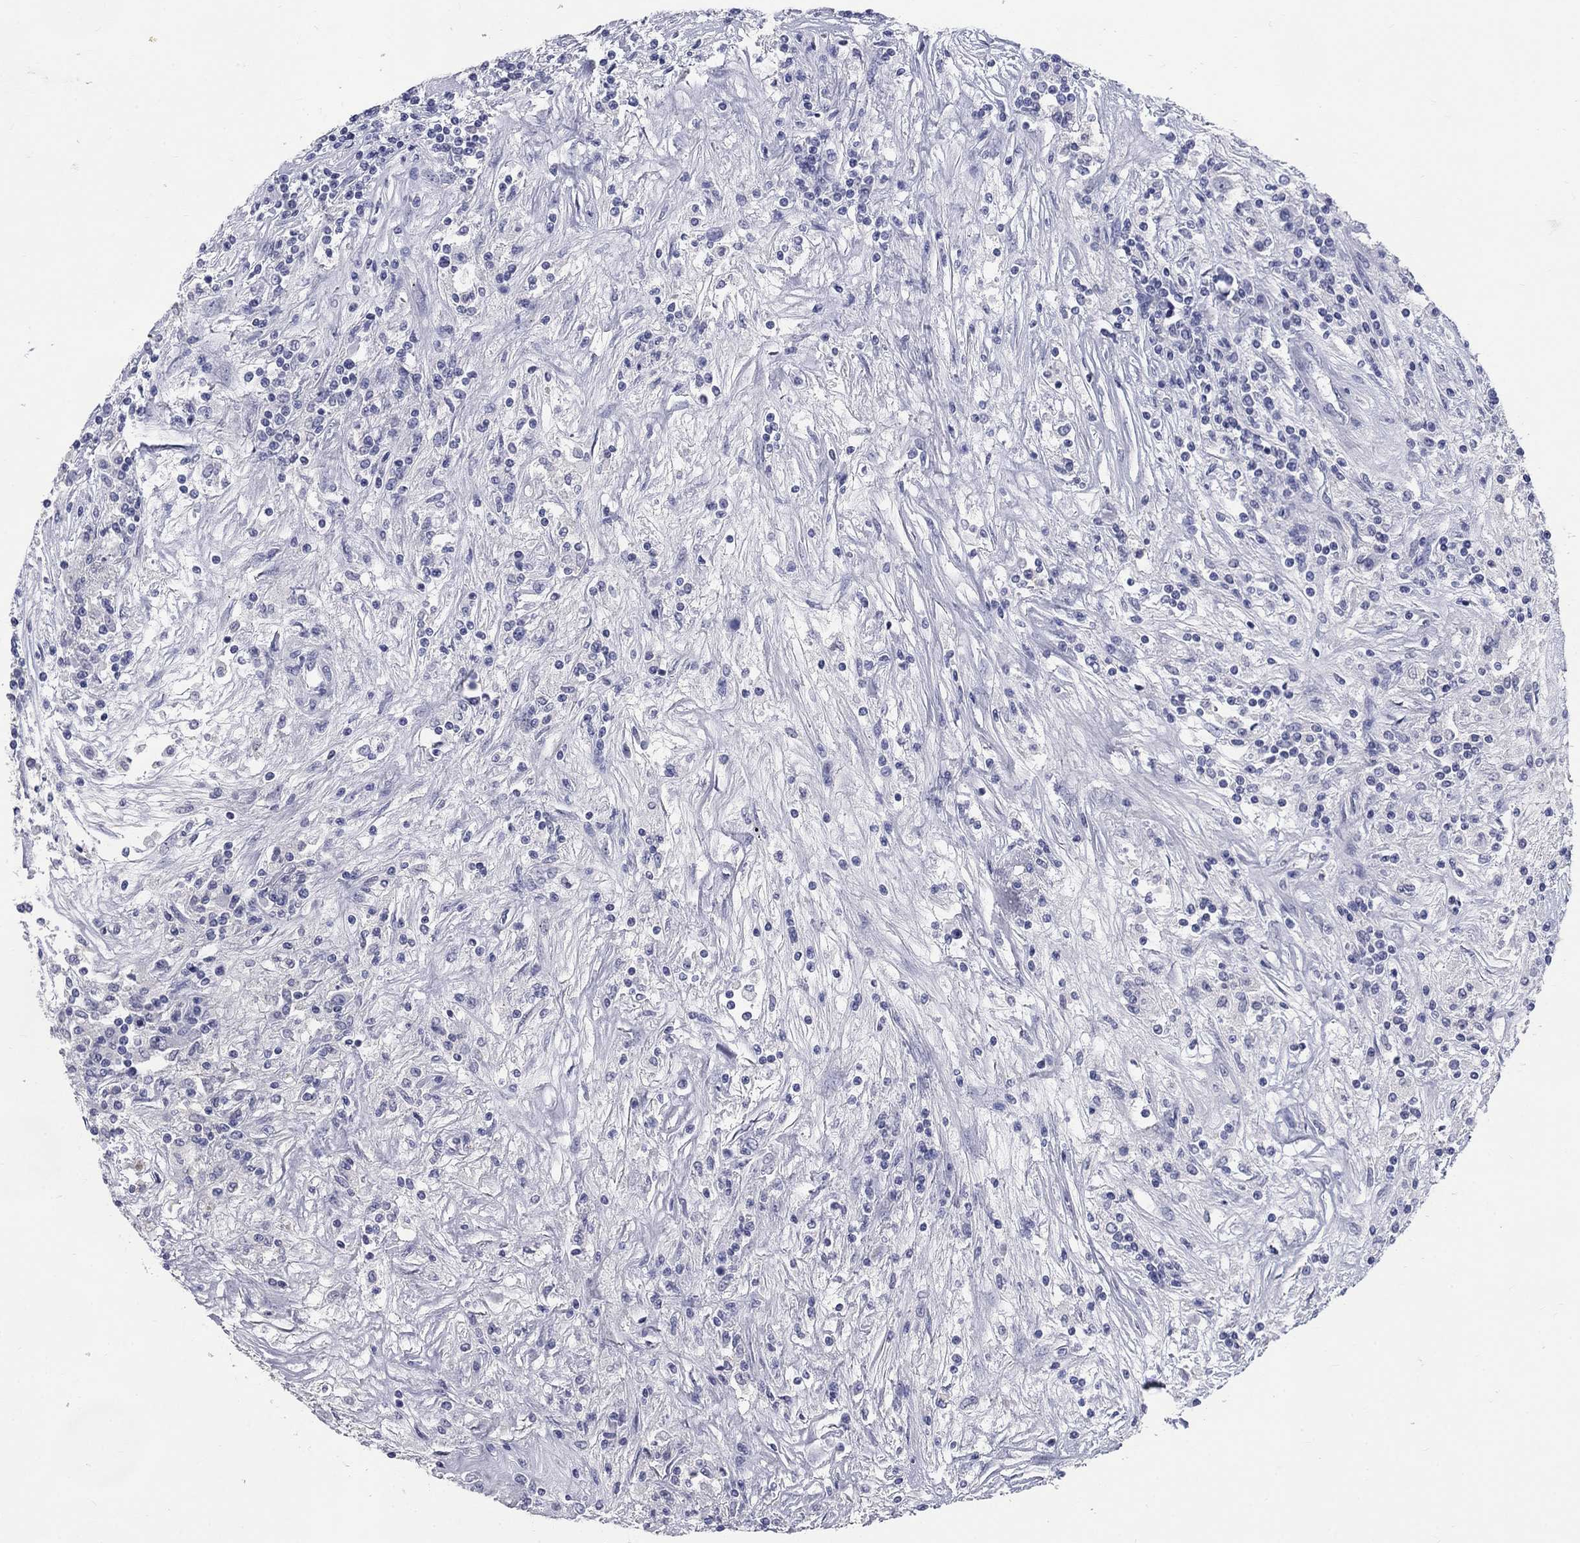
{"staining": {"intensity": "negative", "quantity": "none", "location": "none"}, "tissue": "renal cancer", "cell_type": "Tumor cells", "image_type": "cancer", "snomed": [{"axis": "morphology", "description": "Adenocarcinoma, NOS"}, {"axis": "topography", "description": "Kidney"}], "caption": "High power microscopy image of an immunohistochemistry (IHC) micrograph of adenocarcinoma (renal), revealing no significant positivity in tumor cells.", "gene": "ELAVL4", "patient": {"sex": "female", "age": 67}}